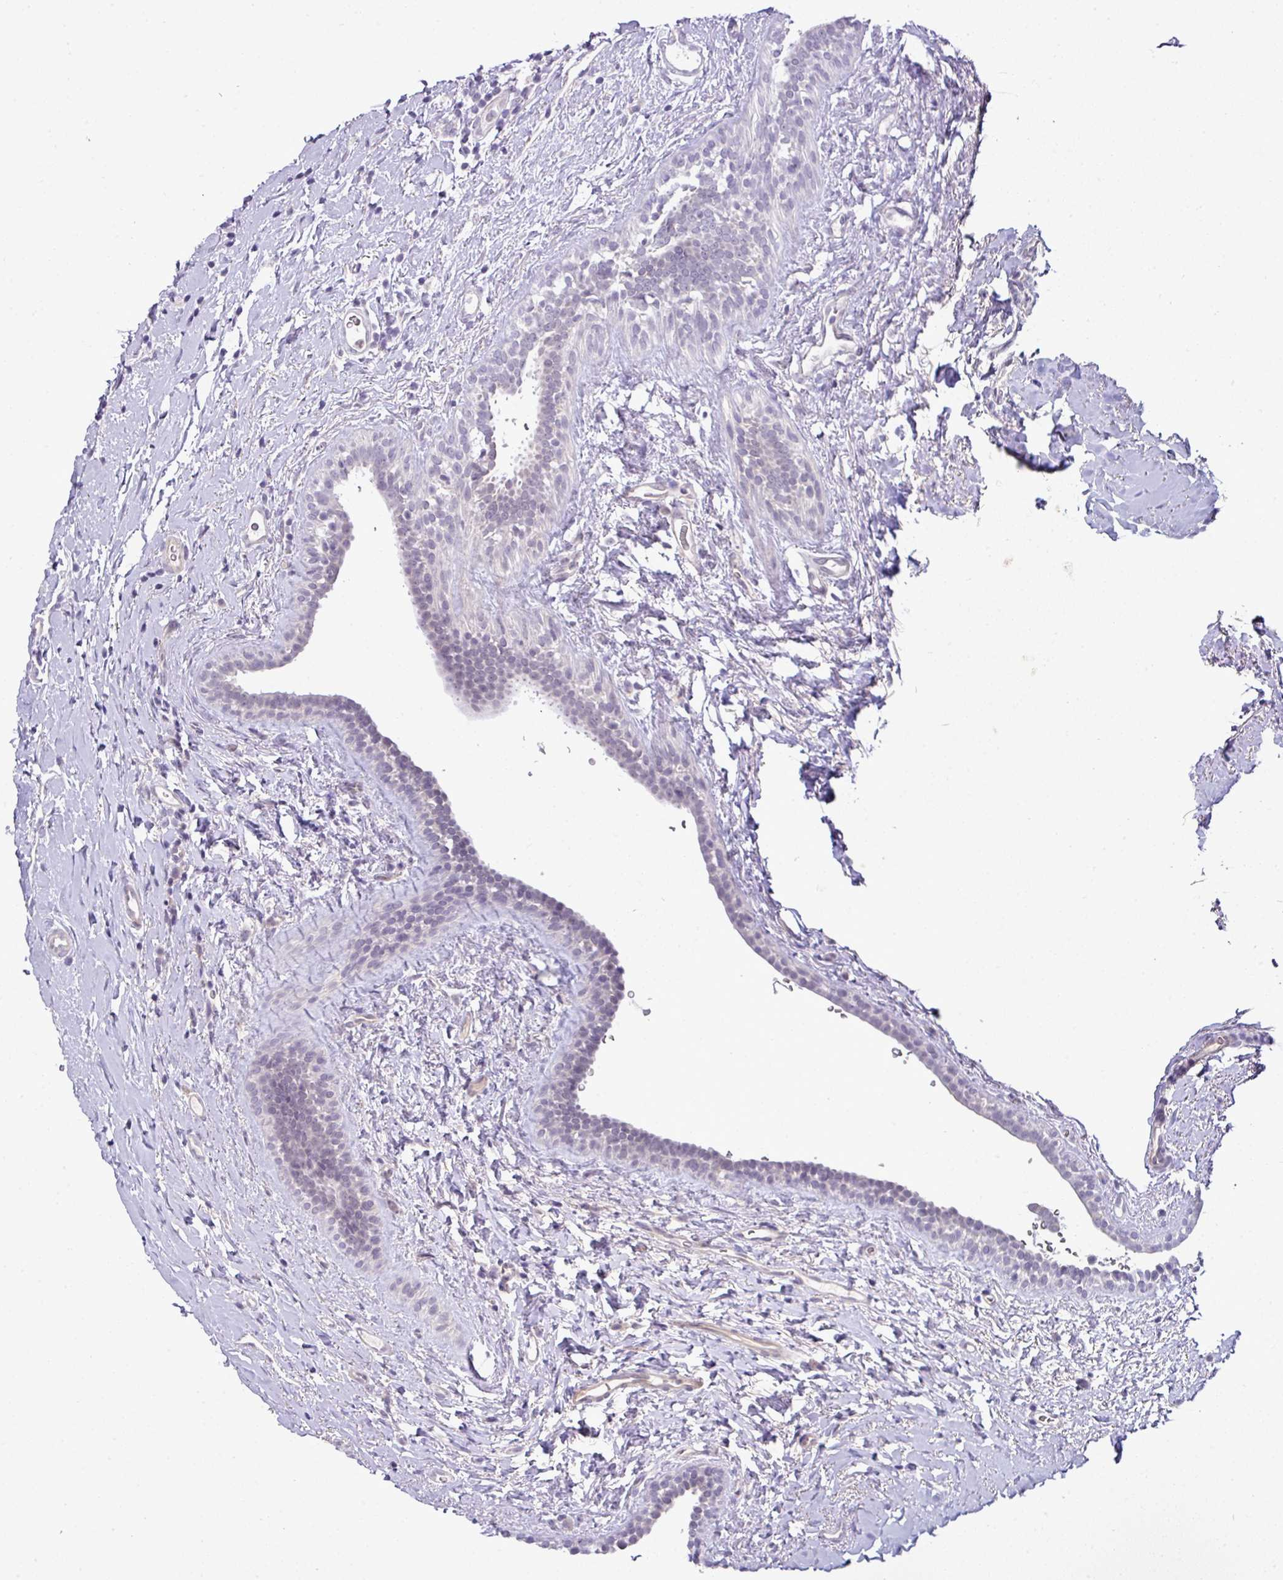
{"staining": {"intensity": "negative", "quantity": "none", "location": "none"}, "tissue": "breast cancer", "cell_type": "Tumor cells", "image_type": "cancer", "snomed": [{"axis": "morphology", "description": "Duct carcinoma"}, {"axis": "topography", "description": "Breast"}], "caption": "High magnification brightfield microscopy of breast invasive ductal carcinoma stained with DAB (3,3'-diaminobenzidine) (brown) and counterstained with hematoxylin (blue): tumor cells show no significant staining.", "gene": "HBEGF", "patient": {"sex": "female", "age": 40}}